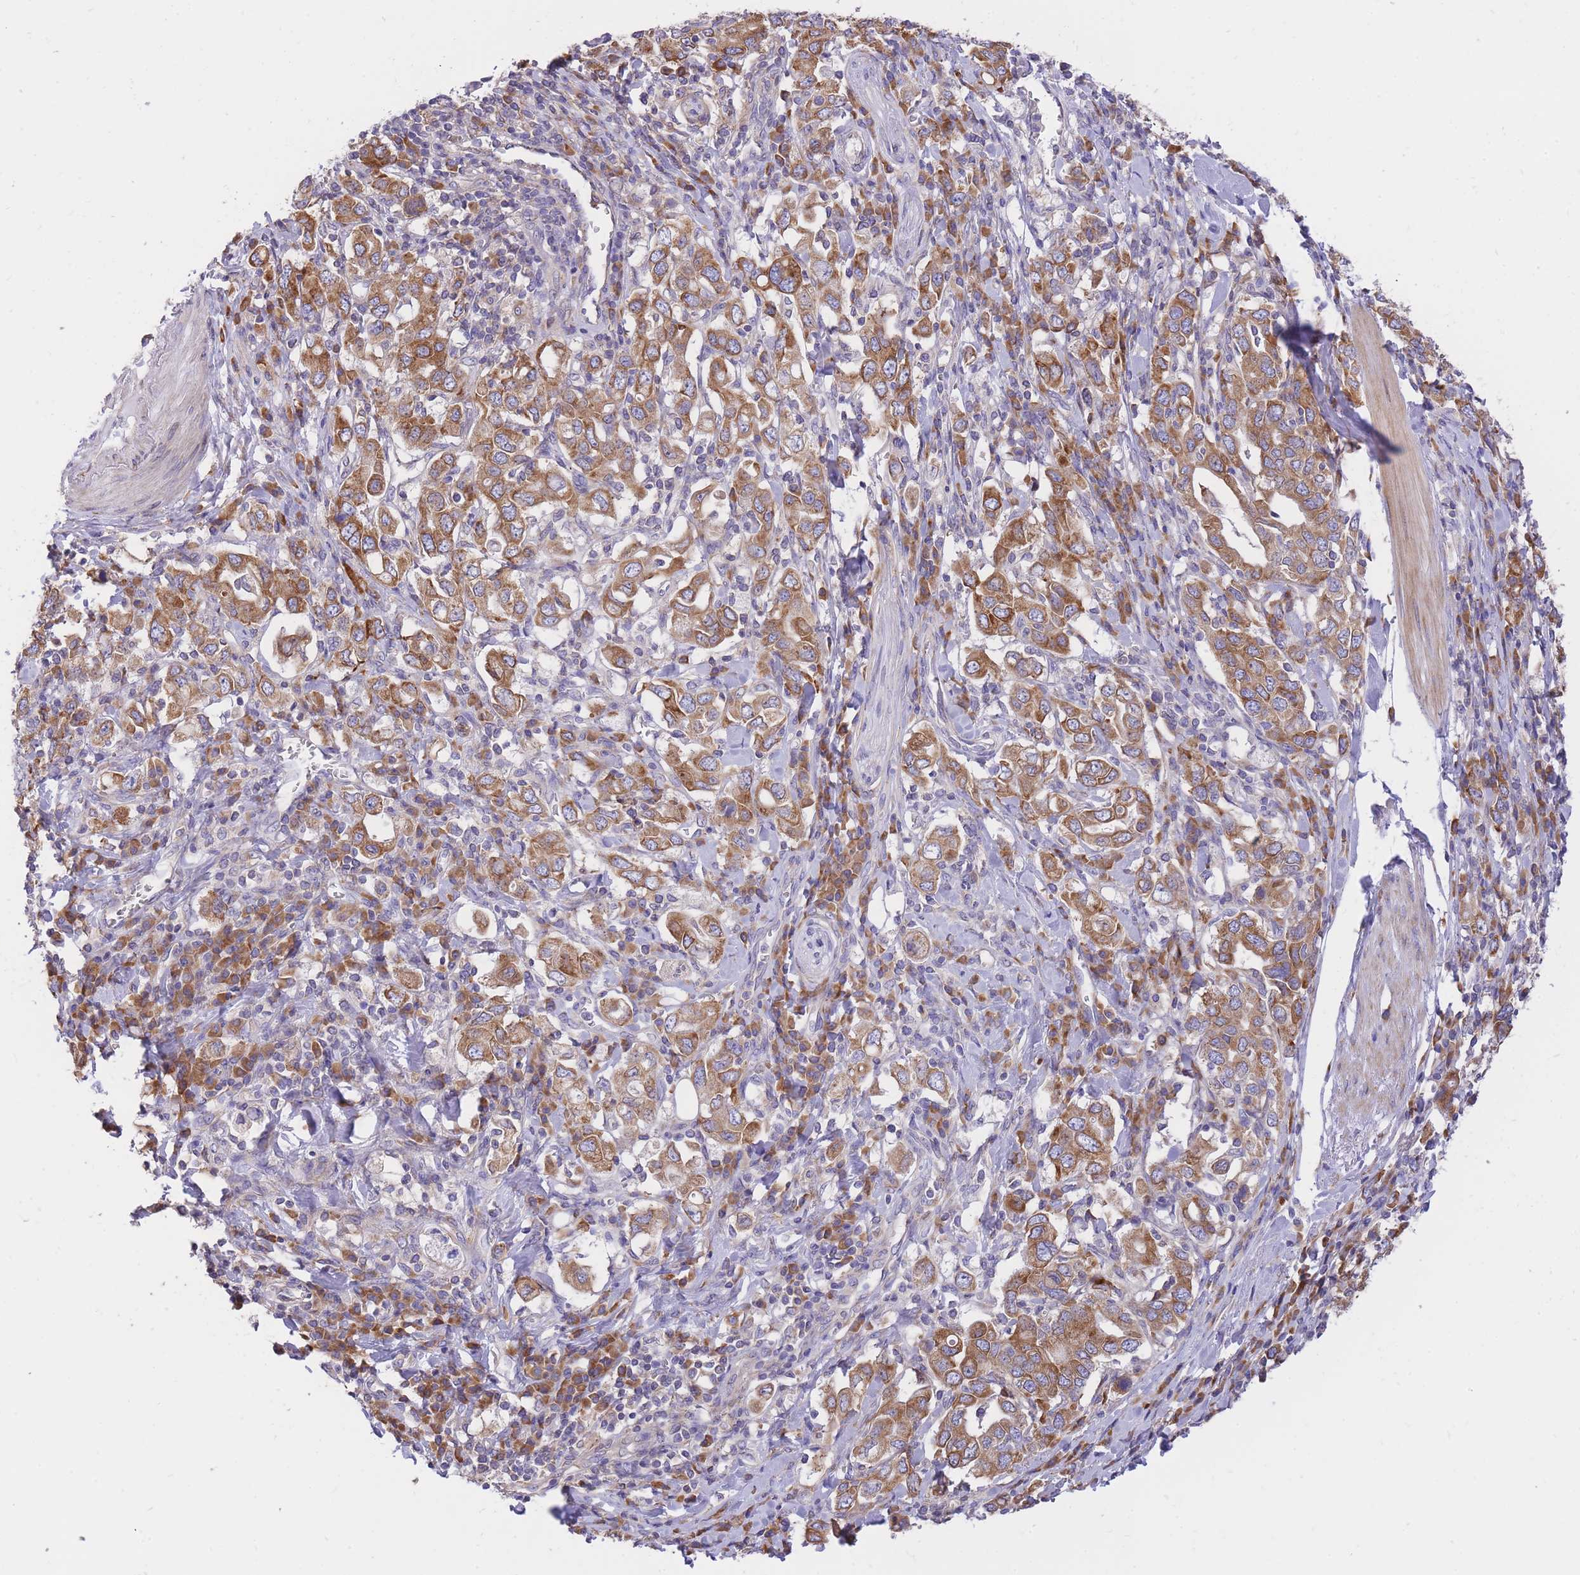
{"staining": {"intensity": "moderate", "quantity": ">75%", "location": "cytoplasmic/membranous"}, "tissue": "stomach cancer", "cell_type": "Tumor cells", "image_type": "cancer", "snomed": [{"axis": "morphology", "description": "Adenocarcinoma, NOS"}, {"axis": "topography", "description": "Stomach, upper"}, {"axis": "topography", "description": "Stomach"}], "caption": "Immunohistochemistry photomicrograph of neoplastic tissue: human adenocarcinoma (stomach) stained using immunohistochemistry exhibits medium levels of moderate protein expression localized specifically in the cytoplasmic/membranous of tumor cells, appearing as a cytoplasmic/membranous brown color.", "gene": "GBP7", "patient": {"sex": "male", "age": 62}}